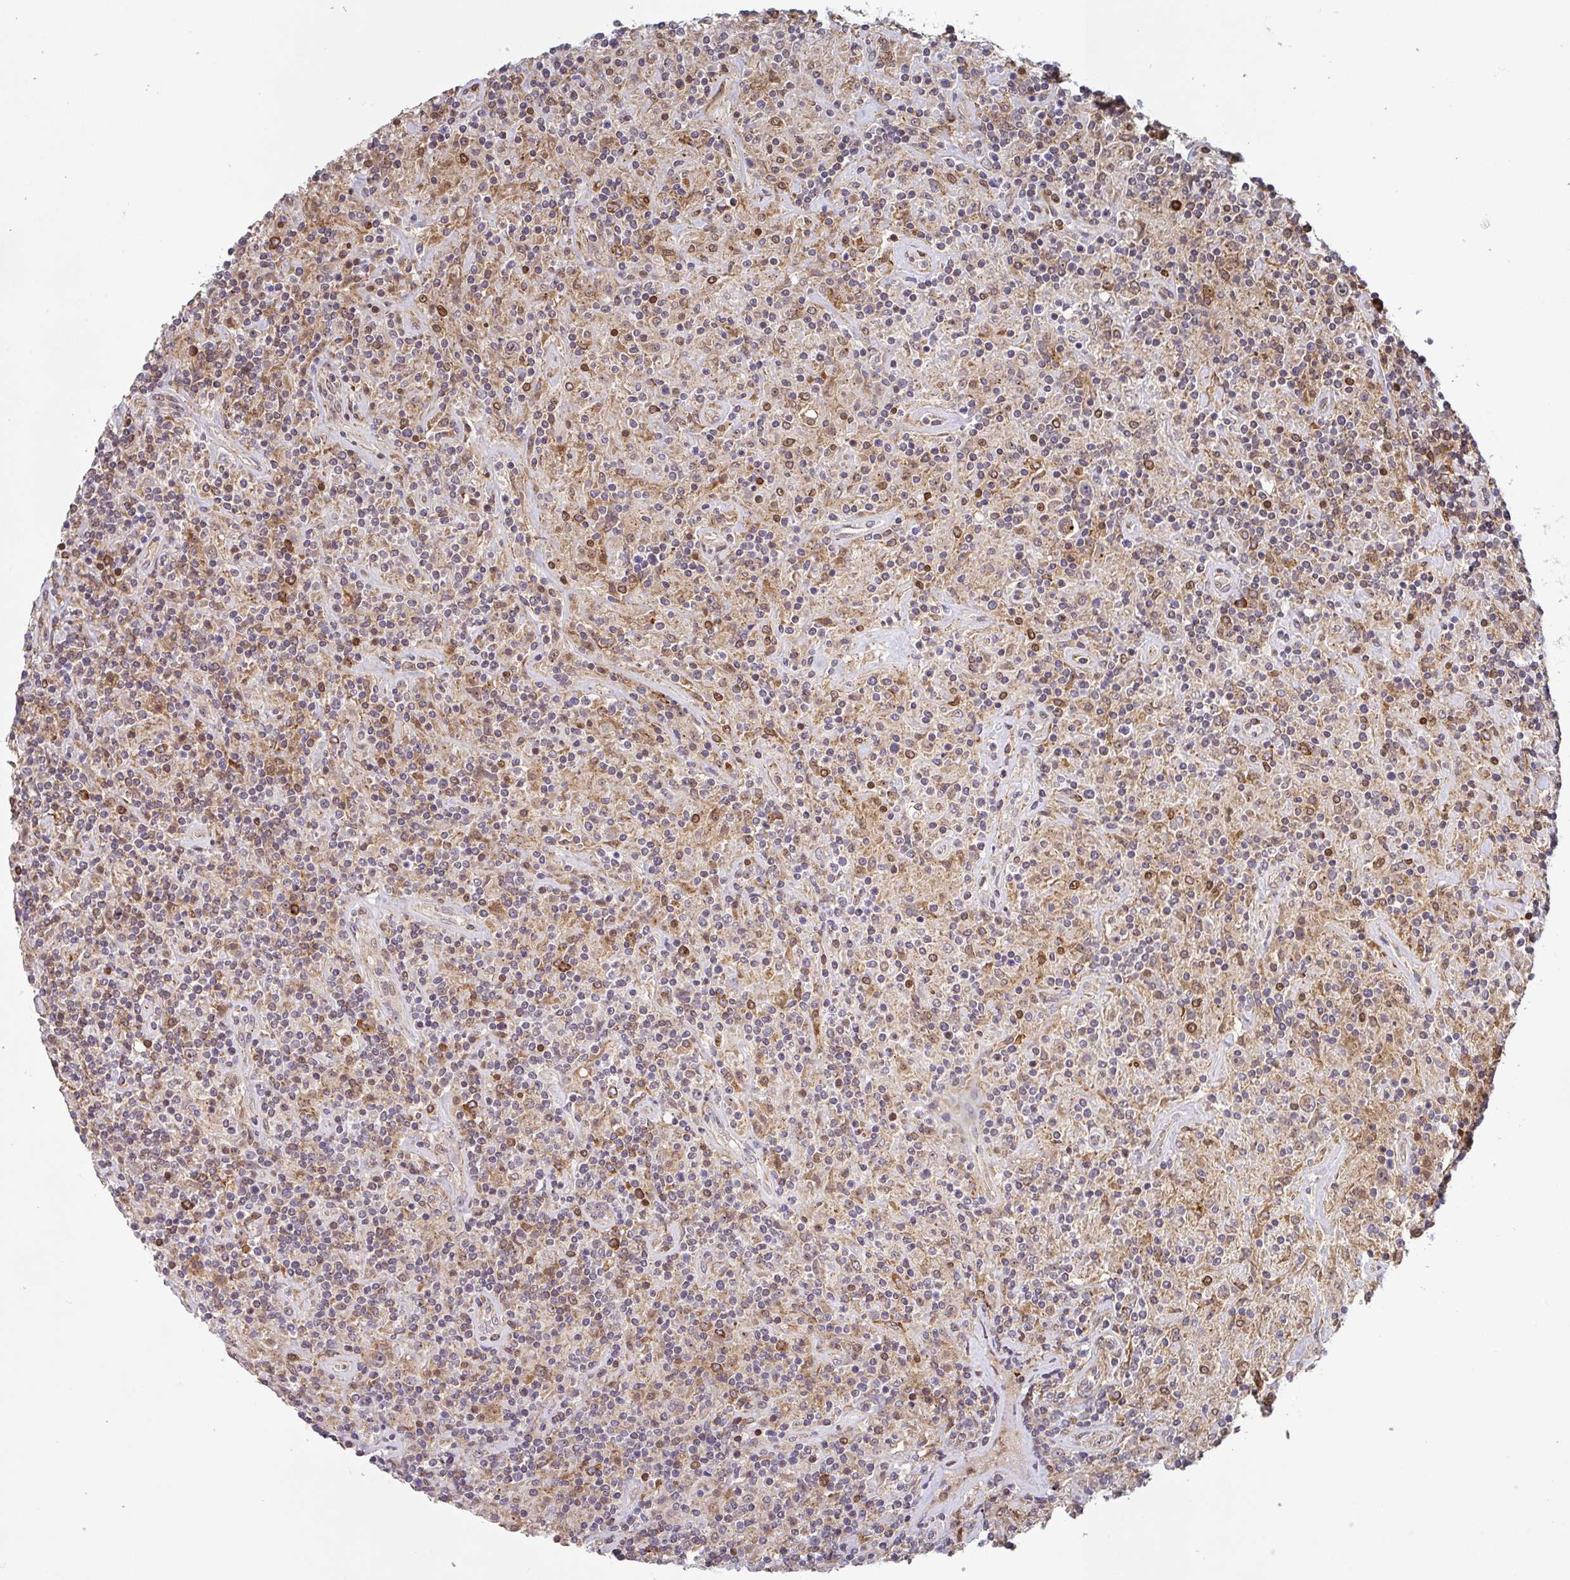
{"staining": {"intensity": "weak", "quantity": "<25%", "location": "cytoplasmic/membranous"}, "tissue": "lymphoma", "cell_type": "Tumor cells", "image_type": "cancer", "snomed": [{"axis": "morphology", "description": "Hodgkin's disease, NOS"}, {"axis": "topography", "description": "Lymph node"}], "caption": "The histopathology image exhibits no staining of tumor cells in Hodgkin's disease.", "gene": "SIMC1", "patient": {"sex": "male", "age": 70}}